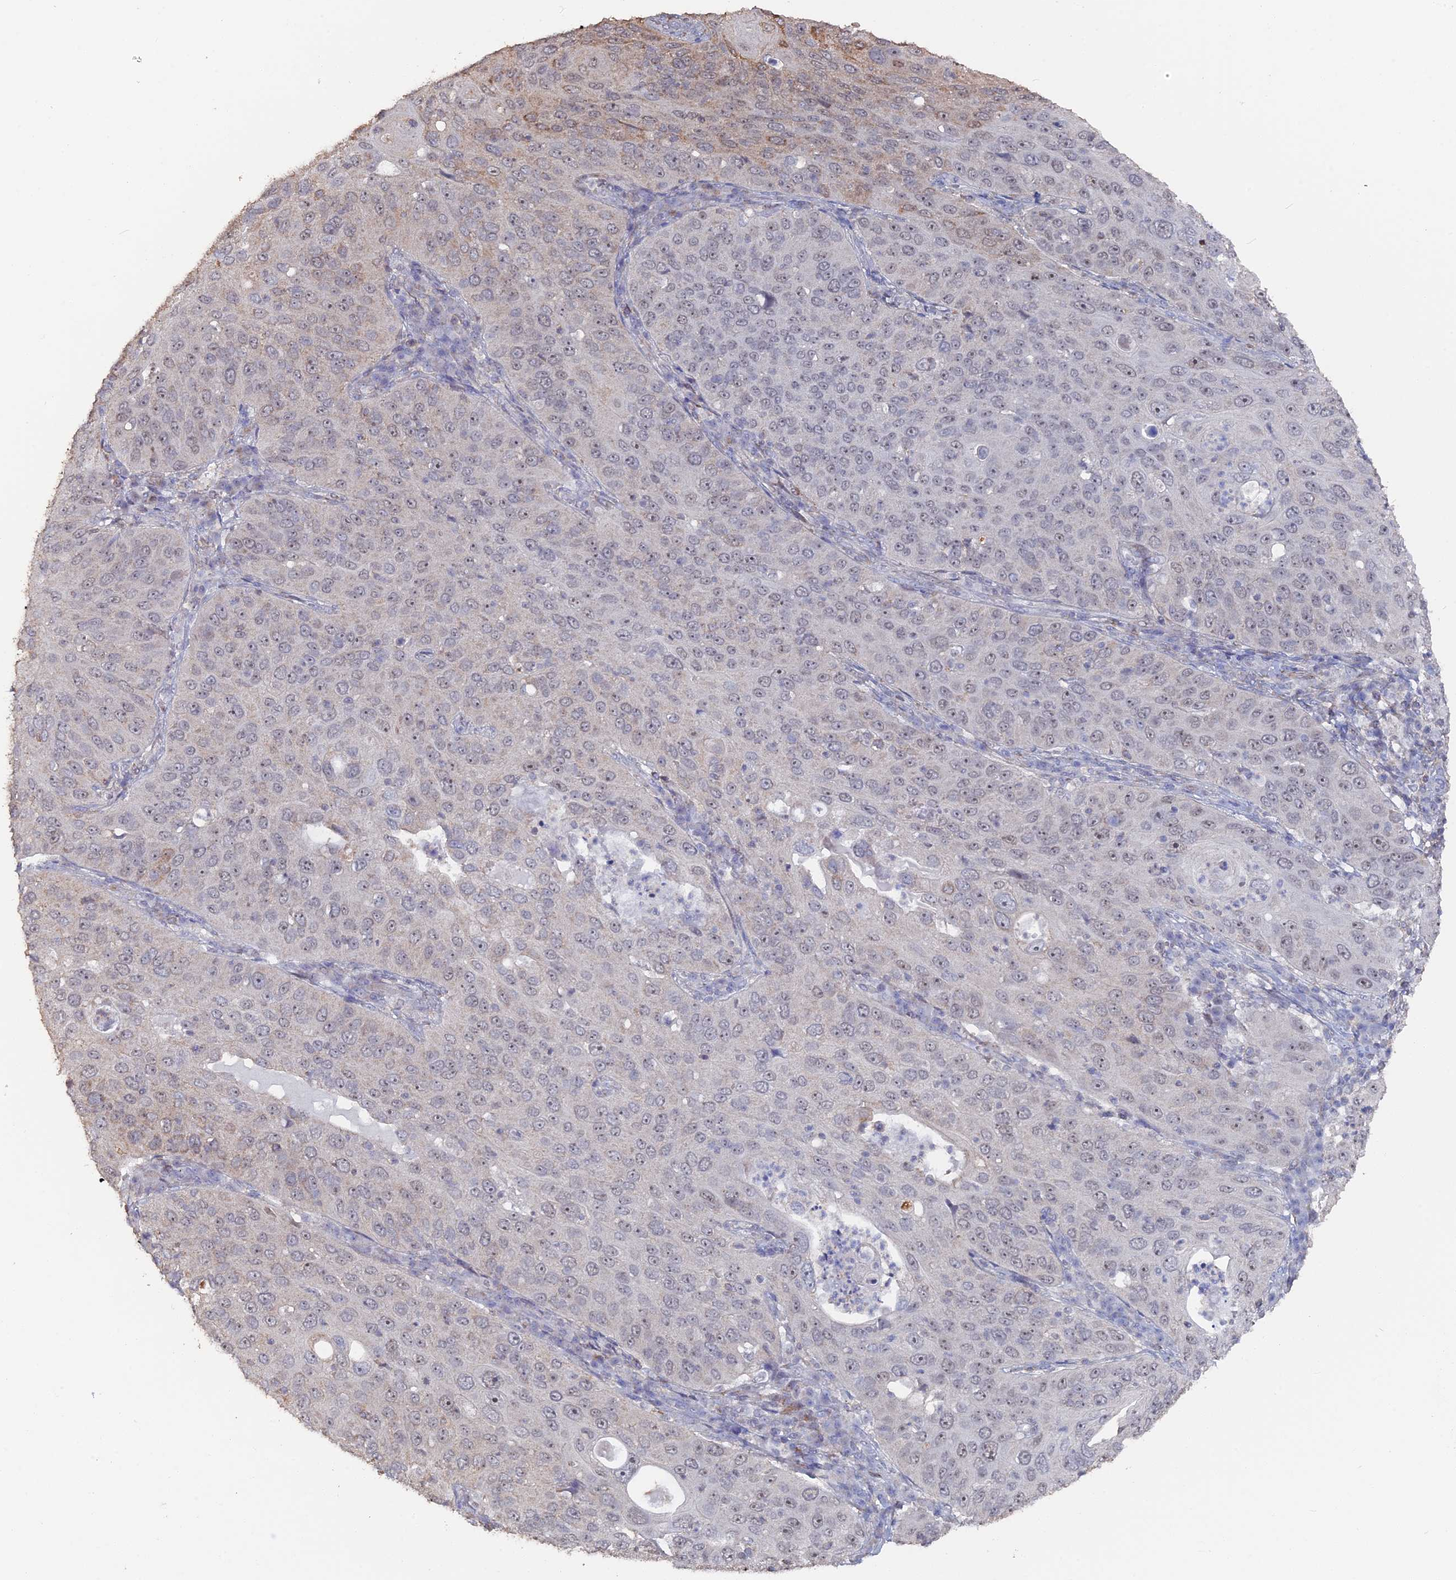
{"staining": {"intensity": "moderate", "quantity": "<25%", "location": "nuclear"}, "tissue": "cervical cancer", "cell_type": "Tumor cells", "image_type": "cancer", "snomed": [{"axis": "morphology", "description": "Squamous cell carcinoma, NOS"}, {"axis": "topography", "description": "Cervix"}], "caption": "Cervical squamous cell carcinoma stained with DAB immunohistochemistry (IHC) demonstrates low levels of moderate nuclear positivity in about <25% of tumor cells.", "gene": "SEMG2", "patient": {"sex": "female", "age": 36}}